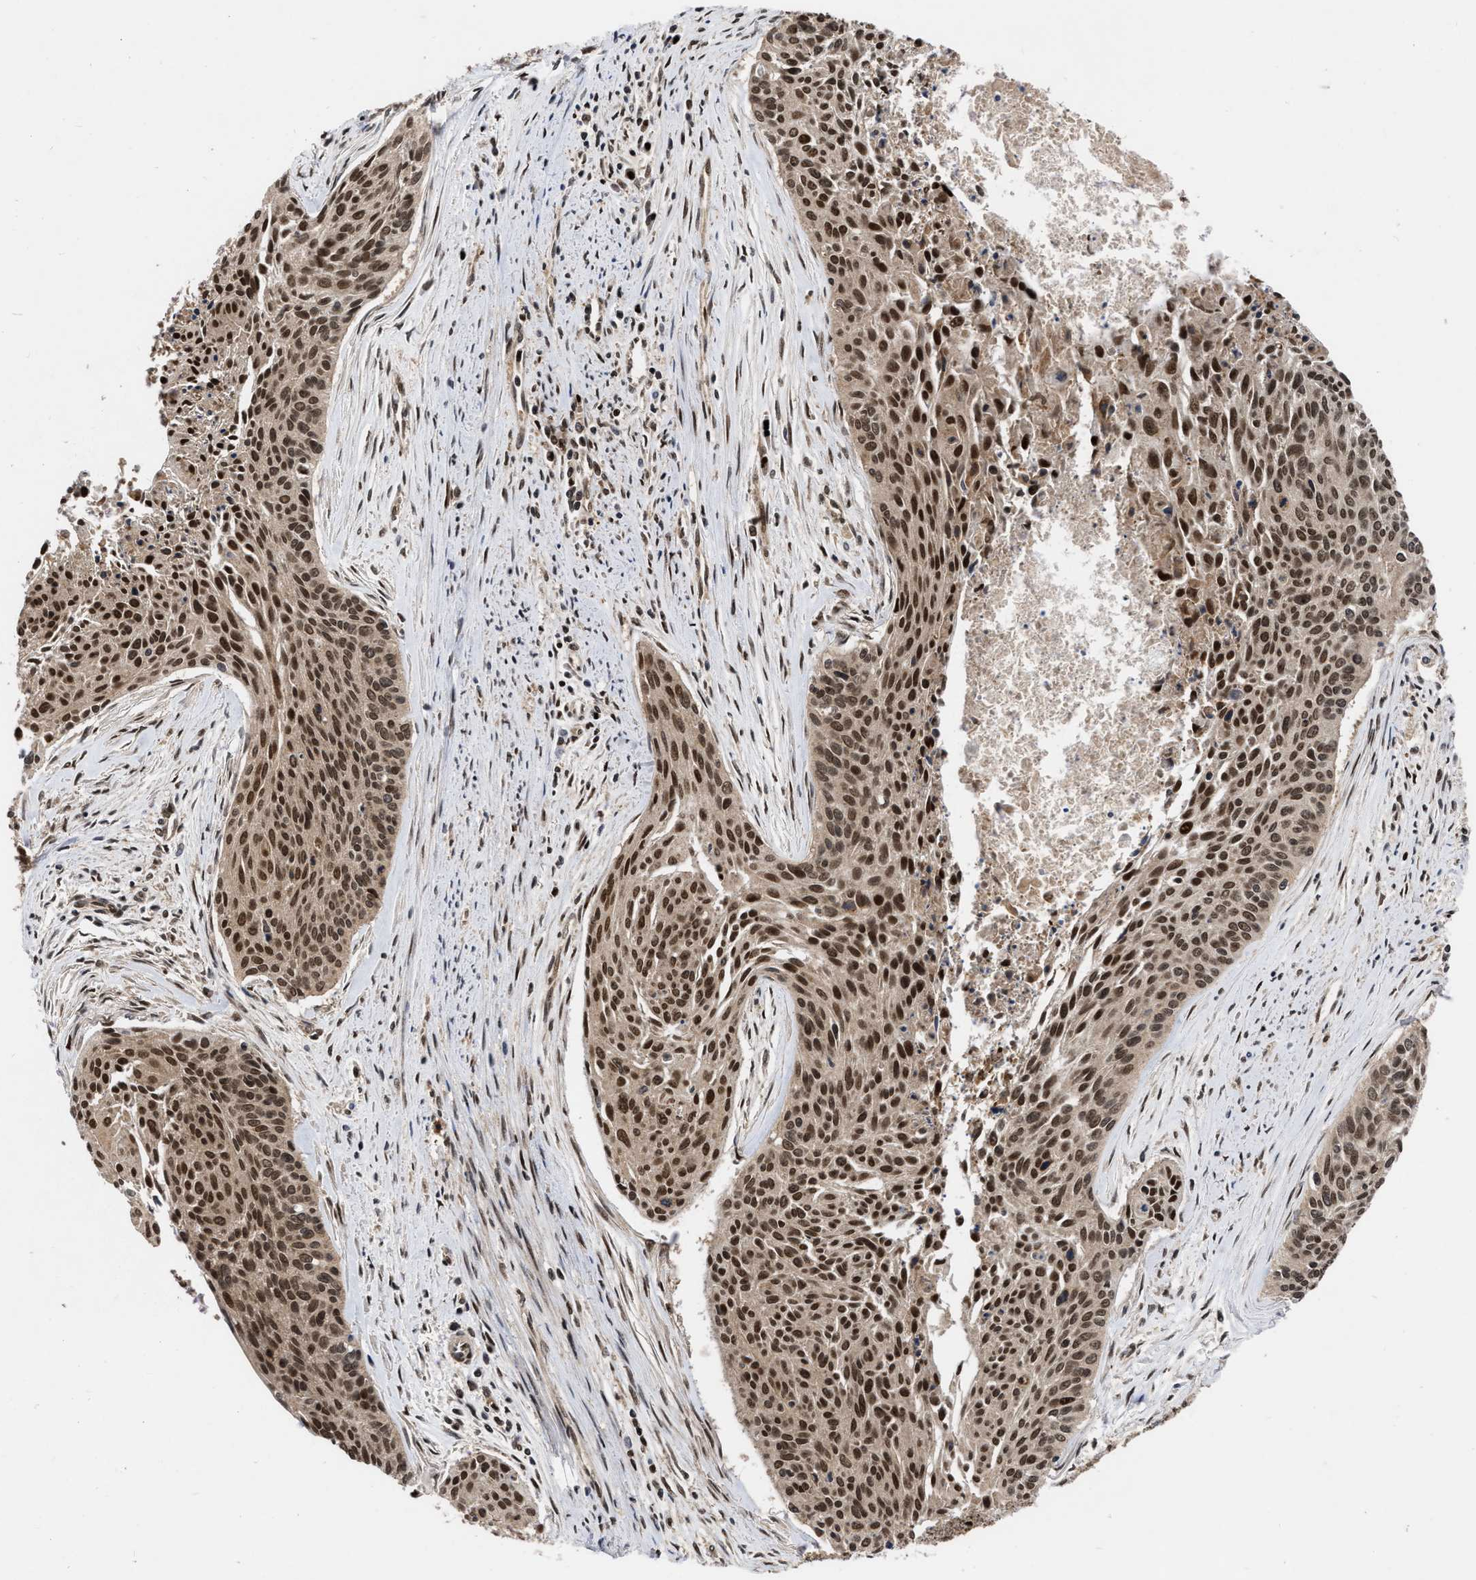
{"staining": {"intensity": "strong", "quantity": ">75%", "location": "cytoplasmic/membranous,nuclear"}, "tissue": "cervical cancer", "cell_type": "Tumor cells", "image_type": "cancer", "snomed": [{"axis": "morphology", "description": "Squamous cell carcinoma, NOS"}, {"axis": "topography", "description": "Cervix"}], "caption": "Human squamous cell carcinoma (cervical) stained with a protein marker exhibits strong staining in tumor cells.", "gene": "MDM4", "patient": {"sex": "female", "age": 55}}